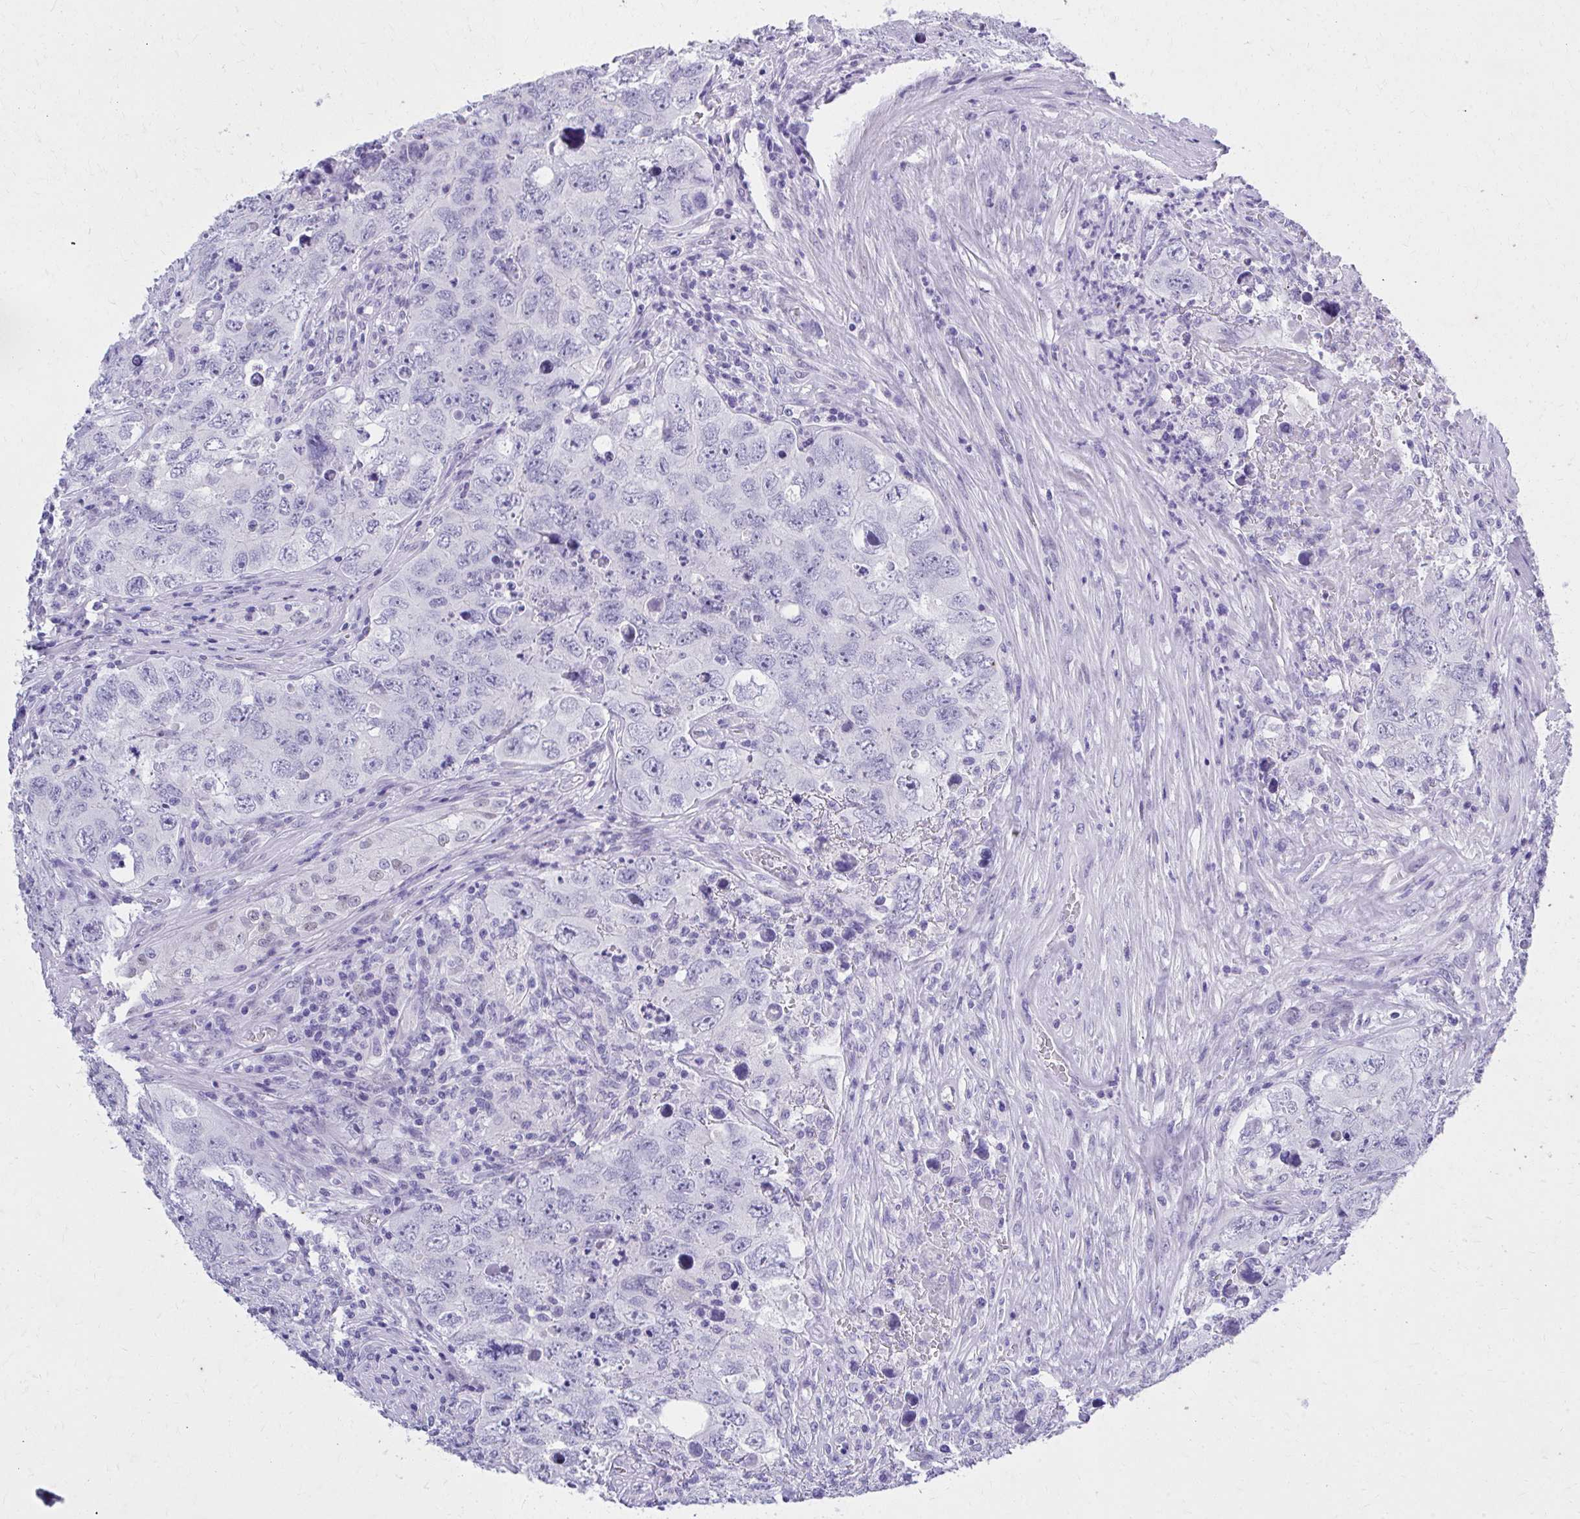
{"staining": {"intensity": "negative", "quantity": "none", "location": "none"}, "tissue": "testis cancer", "cell_type": "Tumor cells", "image_type": "cancer", "snomed": [{"axis": "morphology", "description": "Seminoma, NOS"}, {"axis": "morphology", "description": "Carcinoma, Embryonal, NOS"}, {"axis": "topography", "description": "Testis"}], "caption": "Immunohistochemistry (IHC) of human testis cancer demonstrates no staining in tumor cells. The staining is performed using DAB brown chromogen with nuclei counter-stained in using hematoxylin.", "gene": "KLK1", "patient": {"sex": "male", "age": 43}}